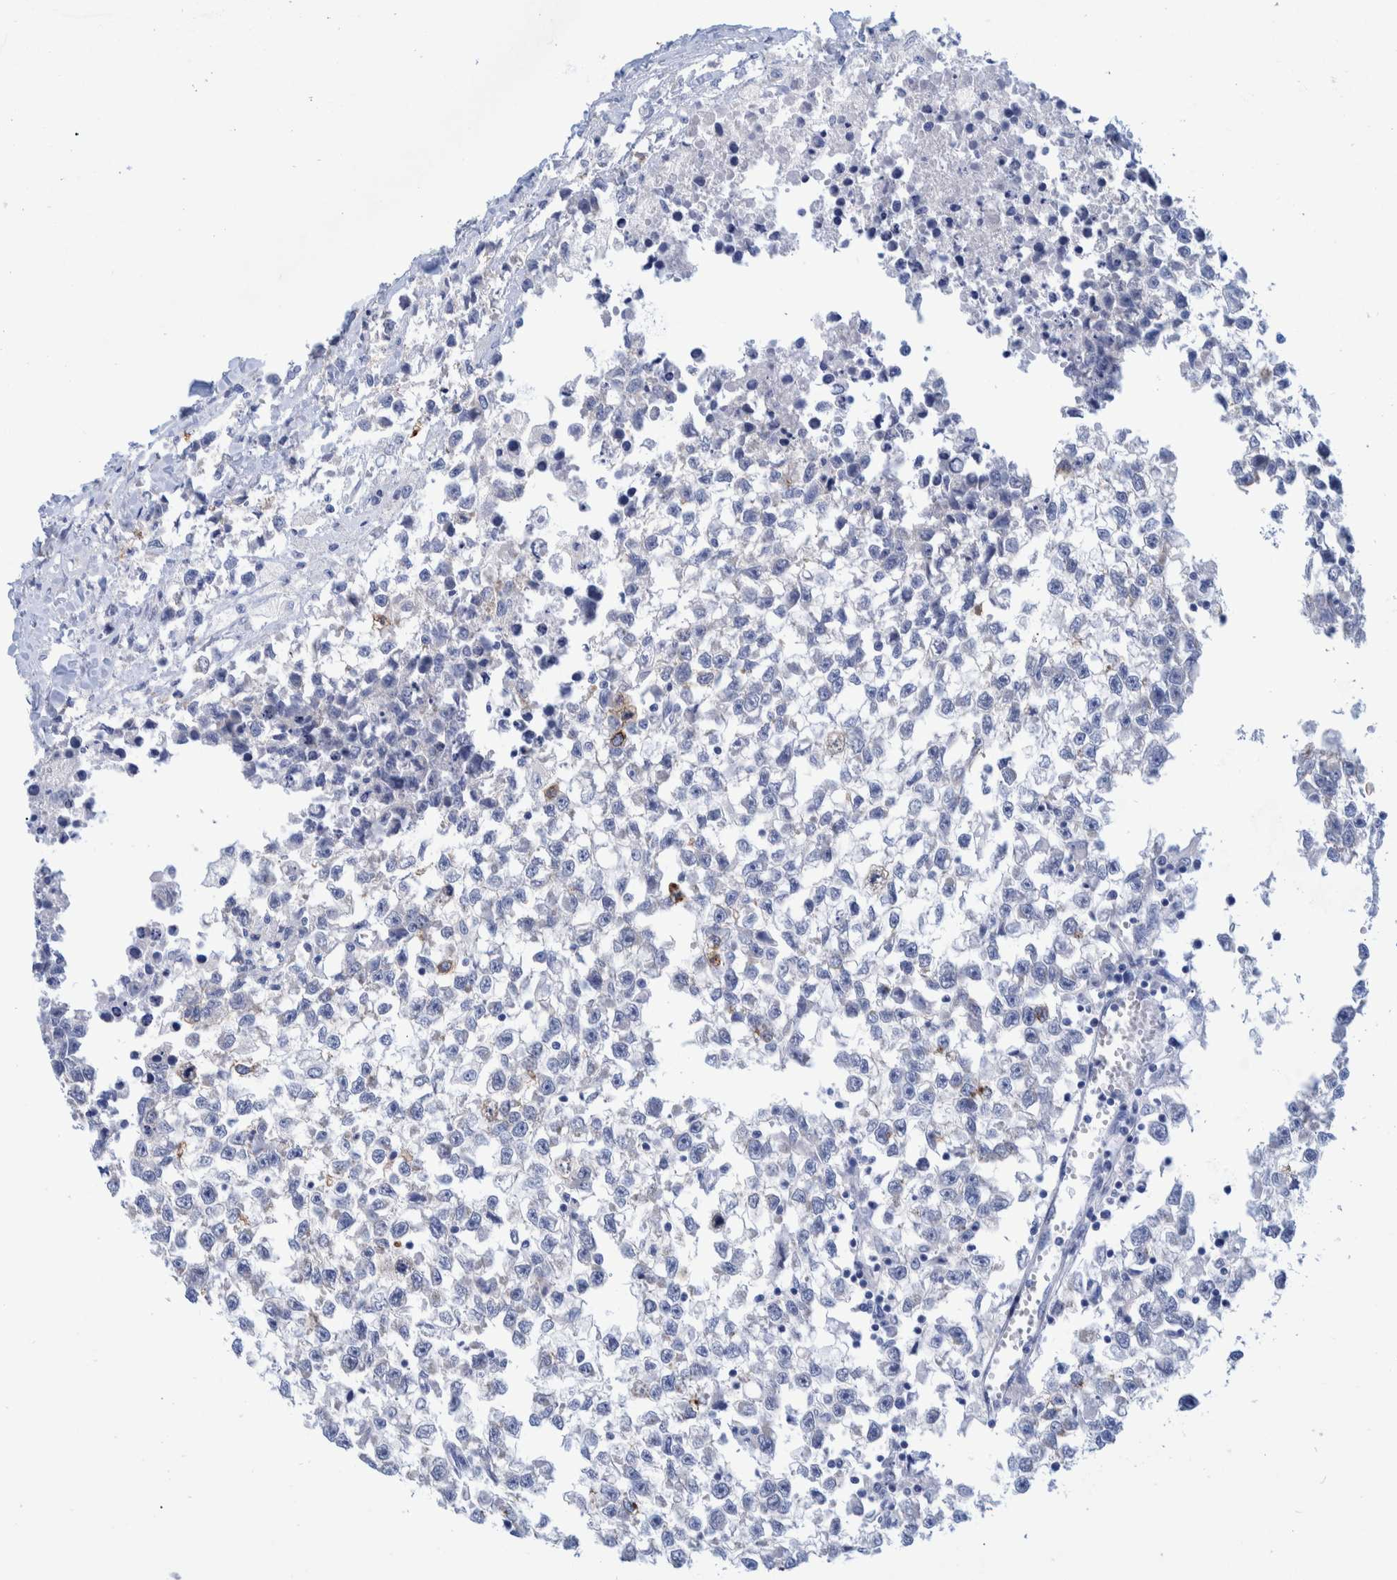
{"staining": {"intensity": "negative", "quantity": "none", "location": "none"}, "tissue": "testis cancer", "cell_type": "Tumor cells", "image_type": "cancer", "snomed": [{"axis": "morphology", "description": "Seminoma, NOS"}, {"axis": "morphology", "description": "Carcinoma, Embryonal, NOS"}, {"axis": "topography", "description": "Testis"}], "caption": "Tumor cells show no significant protein positivity in testis cancer (seminoma). (DAB (3,3'-diaminobenzidine) immunohistochemistry (IHC) with hematoxylin counter stain).", "gene": "MKS1", "patient": {"sex": "male", "age": 51}}